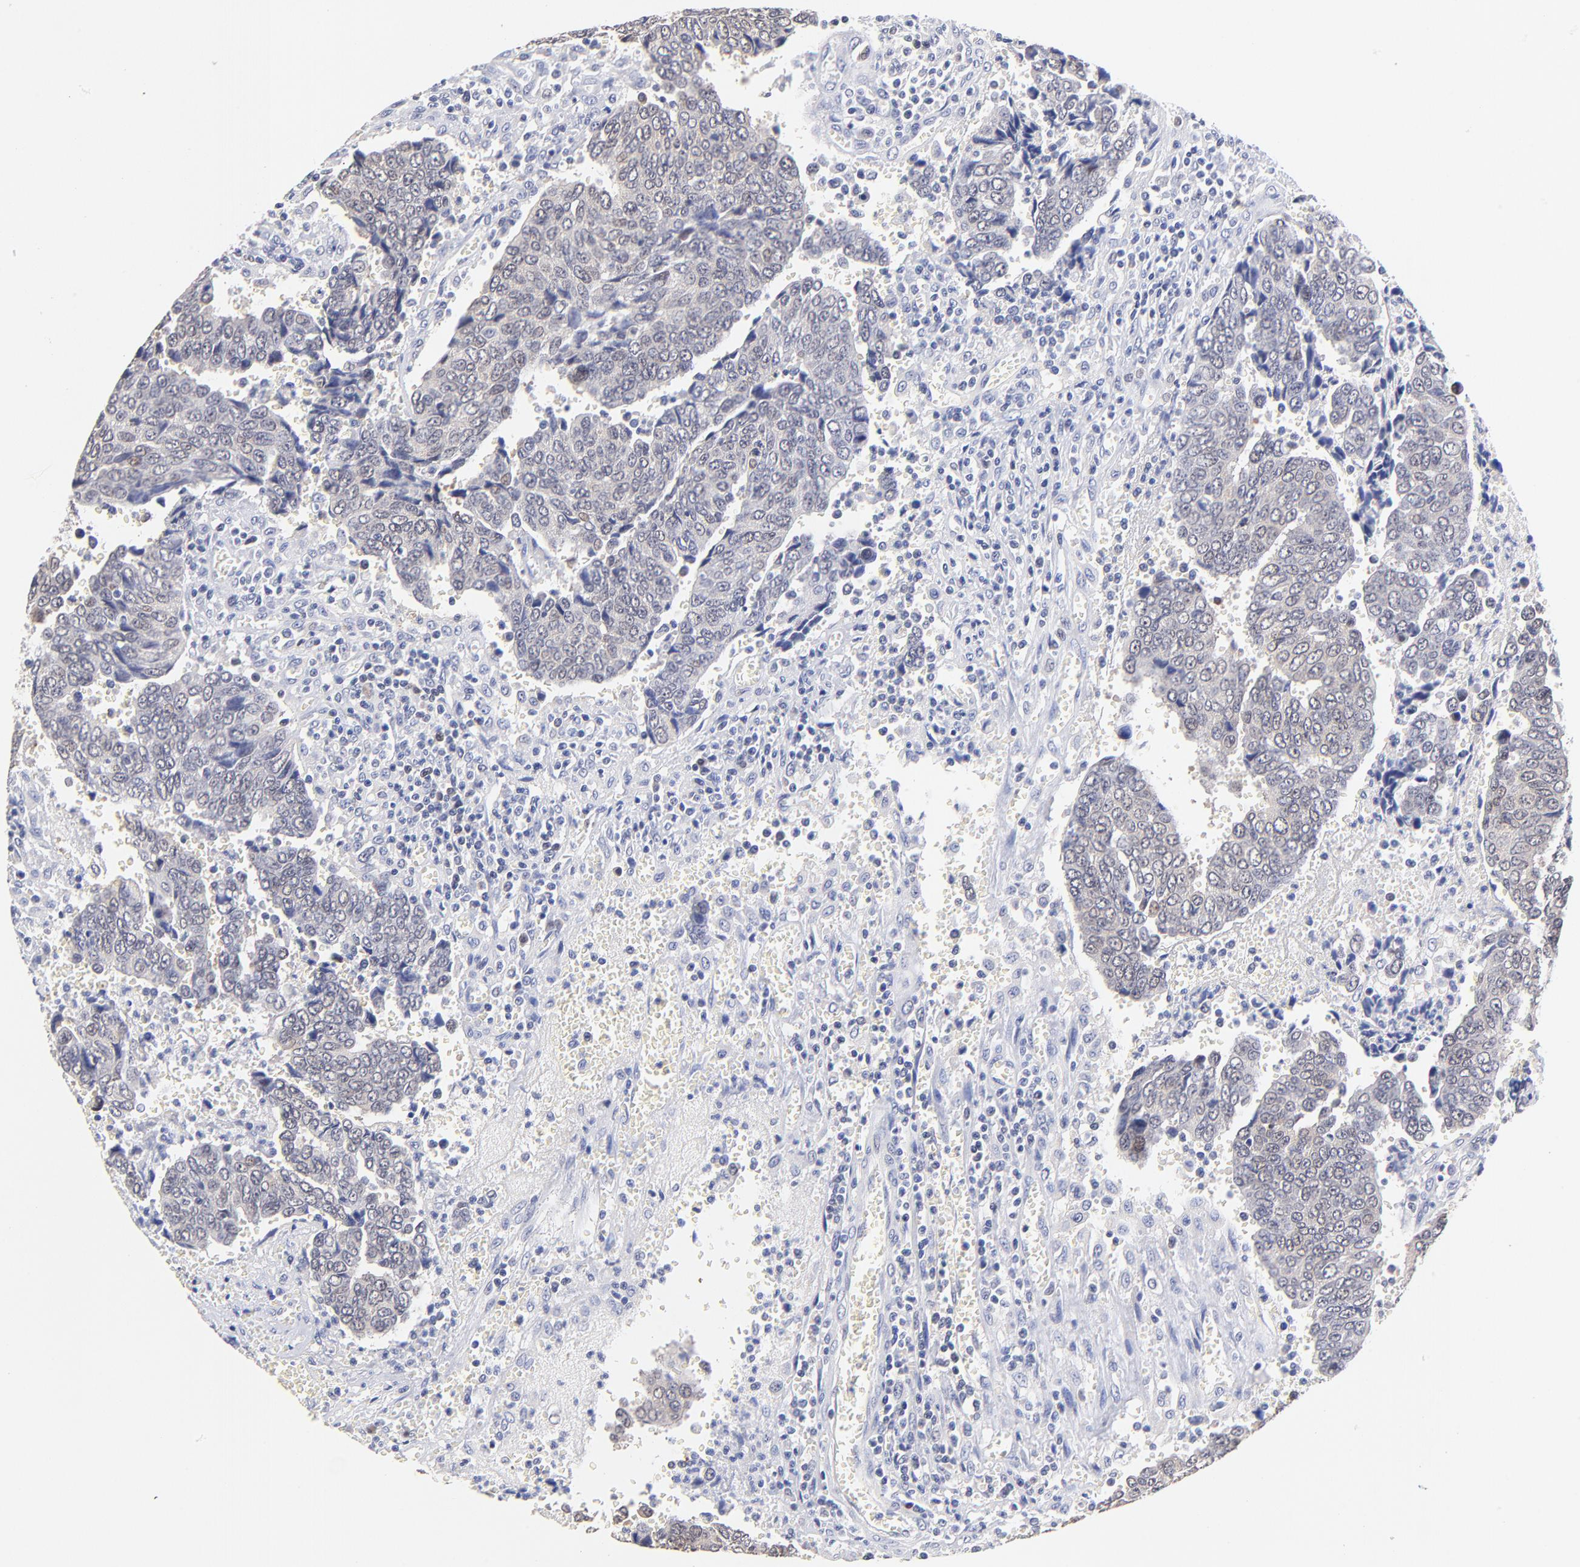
{"staining": {"intensity": "negative", "quantity": "none", "location": "none"}, "tissue": "urothelial cancer", "cell_type": "Tumor cells", "image_type": "cancer", "snomed": [{"axis": "morphology", "description": "Urothelial carcinoma, High grade"}, {"axis": "topography", "description": "Urinary bladder"}], "caption": "DAB (3,3'-diaminobenzidine) immunohistochemical staining of human urothelial cancer exhibits no significant positivity in tumor cells.", "gene": "ZNF155", "patient": {"sex": "male", "age": 86}}